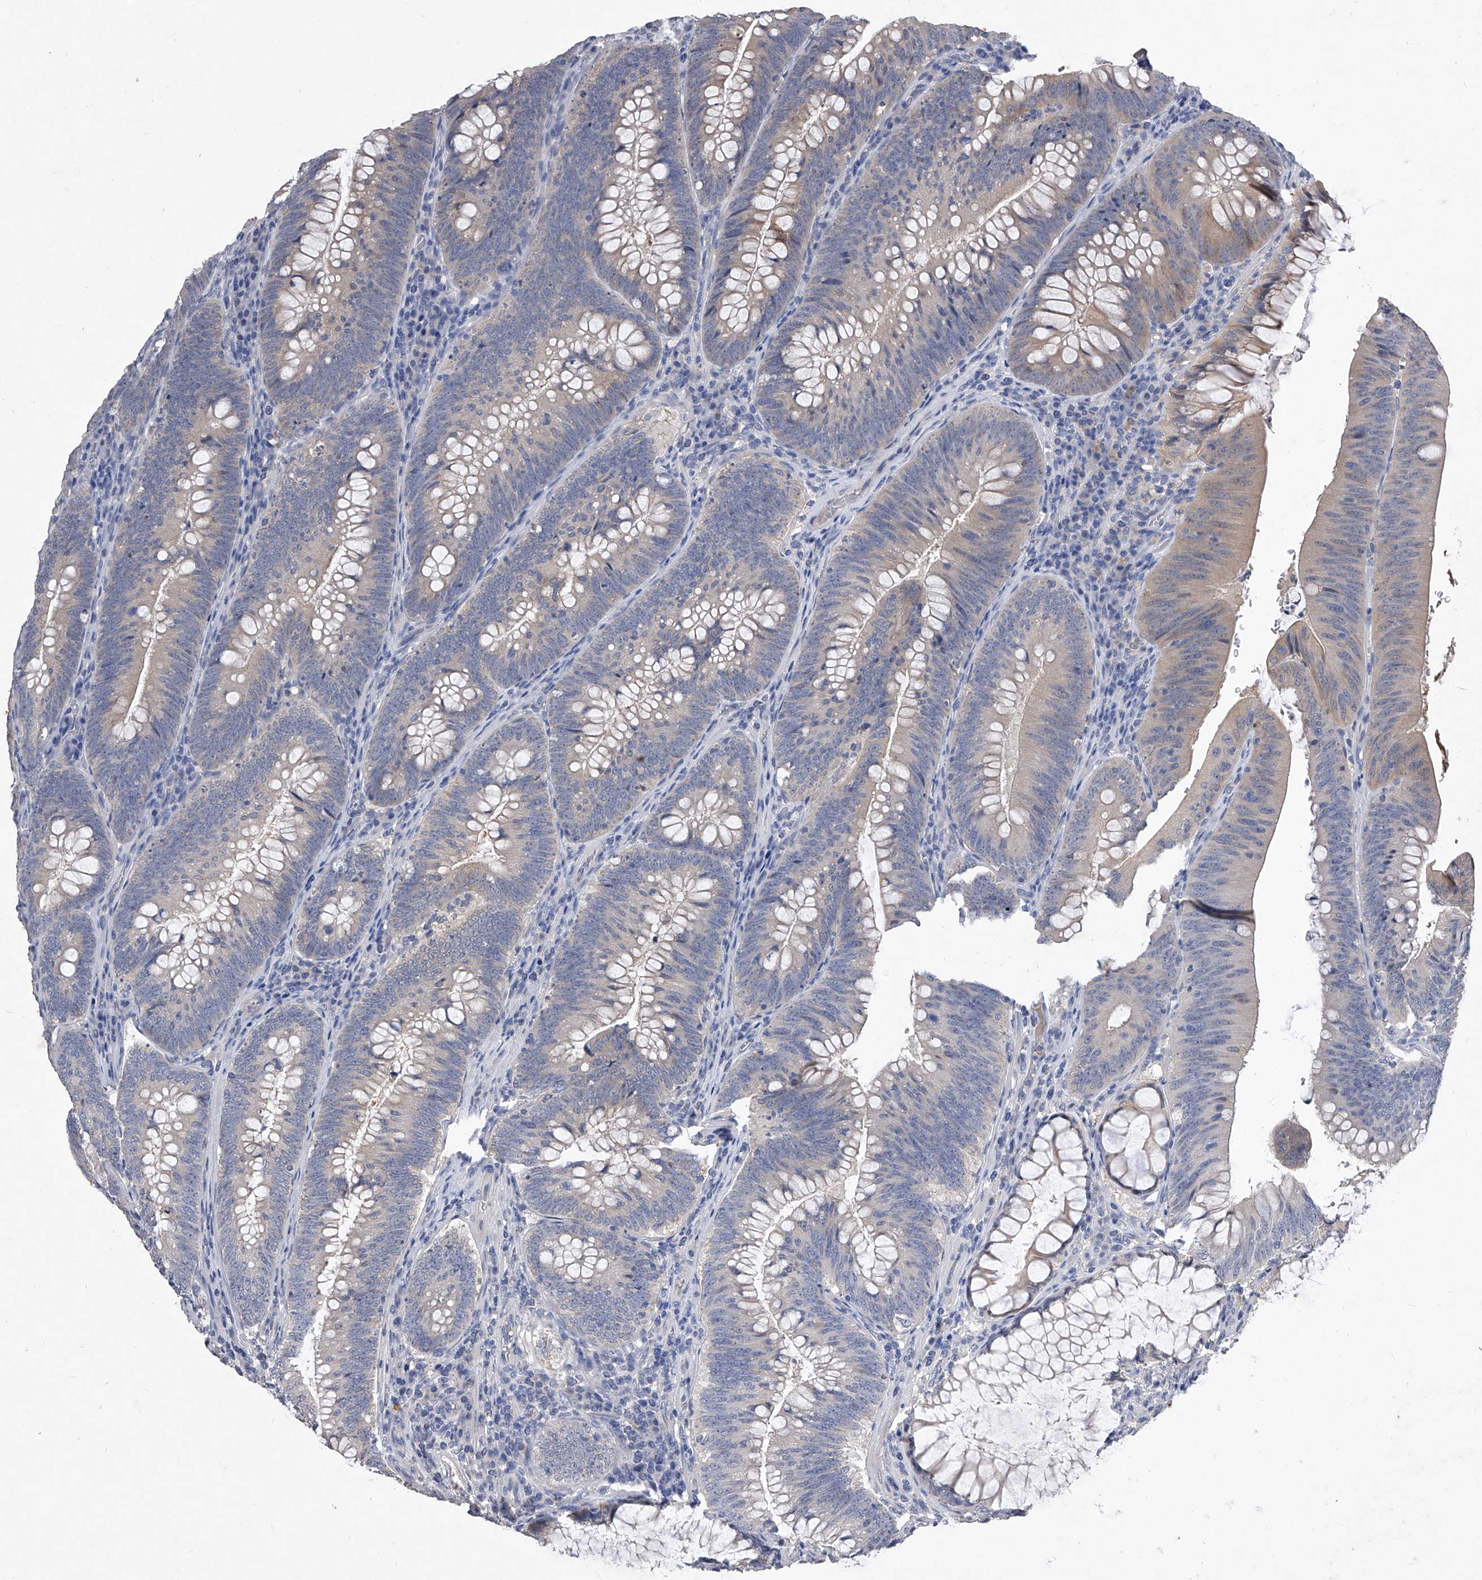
{"staining": {"intensity": "weak", "quantity": "<25%", "location": "cytoplasmic/membranous"}, "tissue": "colorectal cancer", "cell_type": "Tumor cells", "image_type": "cancer", "snomed": [{"axis": "morphology", "description": "Normal tissue, NOS"}, {"axis": "topography", "description": "Colon"}], "caption": "An immunohistochemistry histopathology image of colorectal cancer is shown. There is no staining in tumor cells of colorectal cancer.", "gene": "C5", "patient": {"sex": "female", "age": 82}}